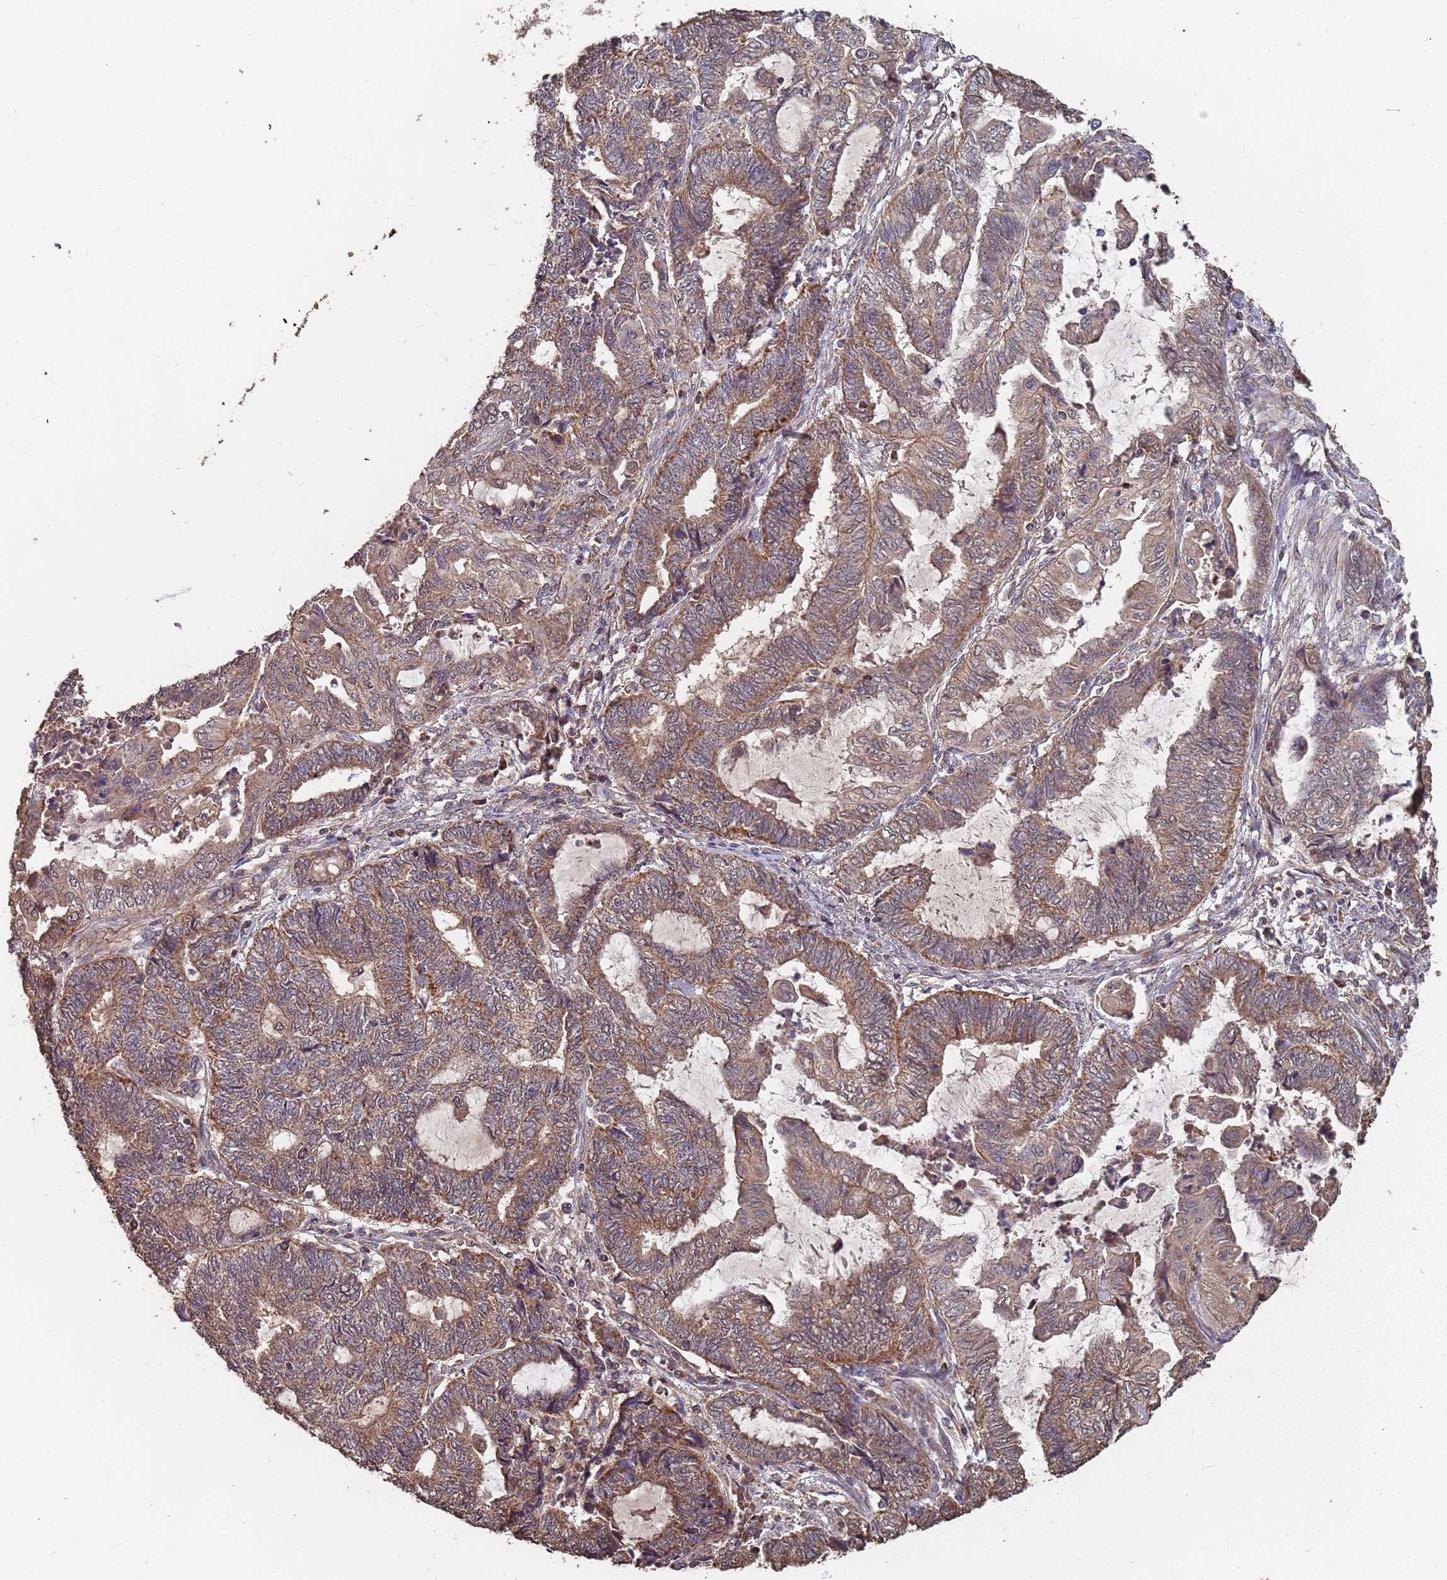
{"staining": {"intensity": "moderate", "quantity": ">75%", "location": "cytoplasmic/membranous"}, "tissue": "endometrial cancer", "cell_type": "Tumor cells", "image_type": "cancer", "snomed": [{"axis": "morphology", "description": "Adenocarcinoma, NOS"}, {"axis": "topography", "description": "Uterus"}, {"axis": "topography", "description": "Endometrium"}], "caption": "A brown stain highlights moderate cytoplasmic/membranous expression of a protein in endometrial cancer (adenocarcinoma) tumor cells. (DAB = brown stain, brightfield microscopy at high magnification).", "gene": "PRORP", "patient": {"sex": "female", "age": 70}}